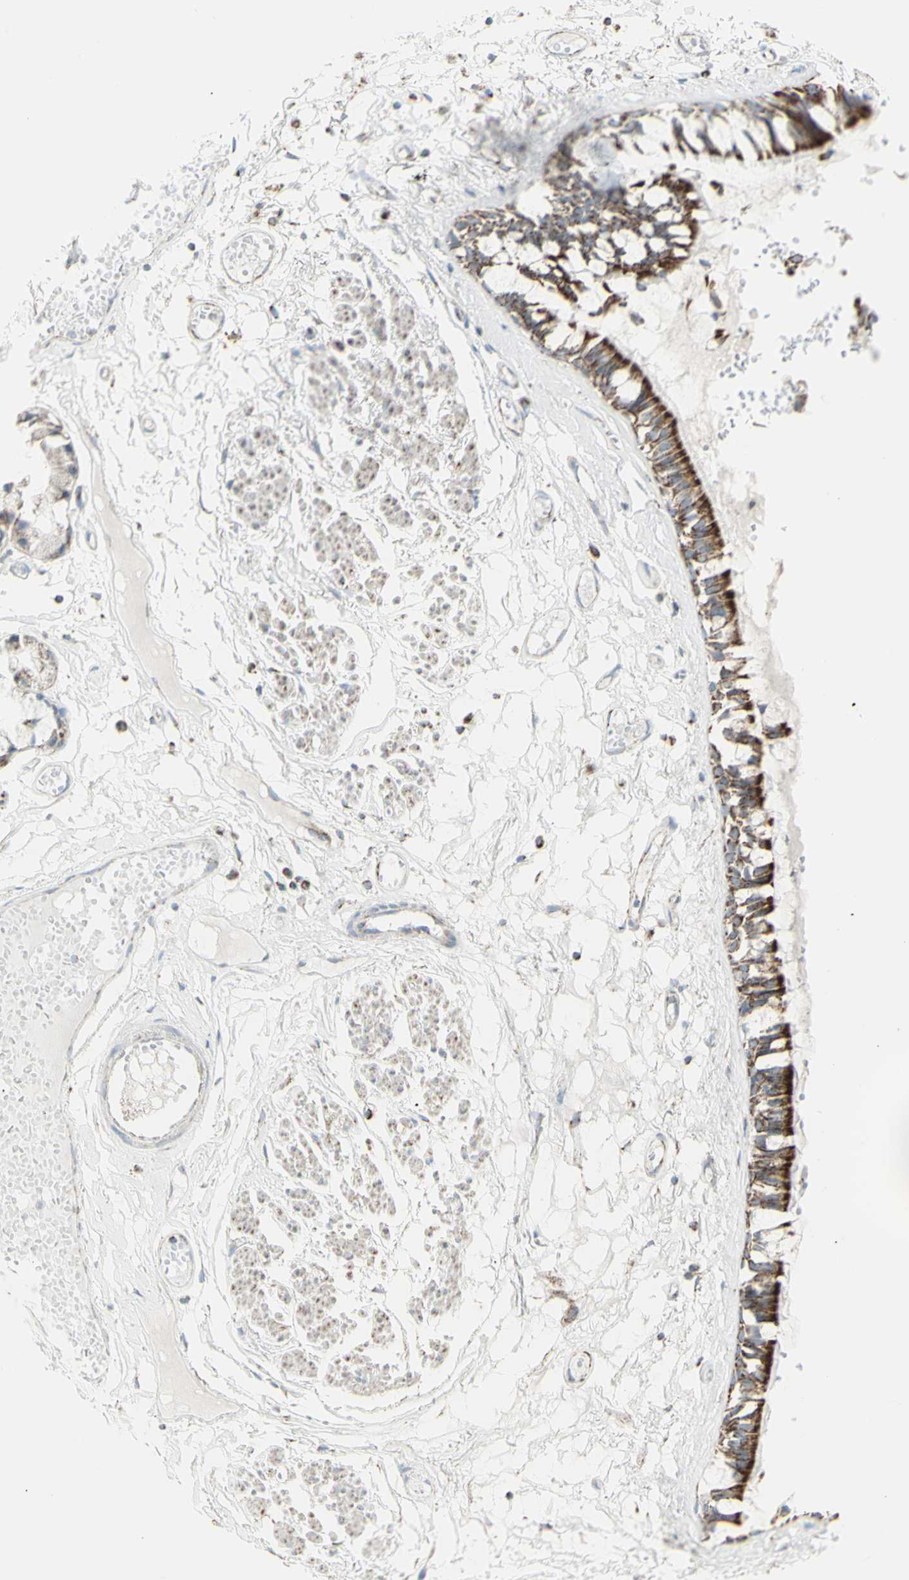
{"staining": {"intensity": "strong", "quantity": ">75%", "location": "cytoplasmic/membranous"}, "tissue": "bronchus", "cell_type": "Respiratory epithelial cells", "image_type": "normal", "snomed": [{"axis": "morphology", "description": "Normal tissue, NOS"}, {"axis": "morphology", "description": "Inflammation, NOS"}, {"axis": "topography", "description": "Cartilage tissue"}, {"axis": "topography", "description": "Lung"}], "caption": "Bronchus stained for a protein demonstrates strong cytoplasmic/membranous positivity in respiratory epithelial cells. Nuclei are stained in blue.", "gene": "PLGRKT", "patient": {"sex": "male", "age": 71}}